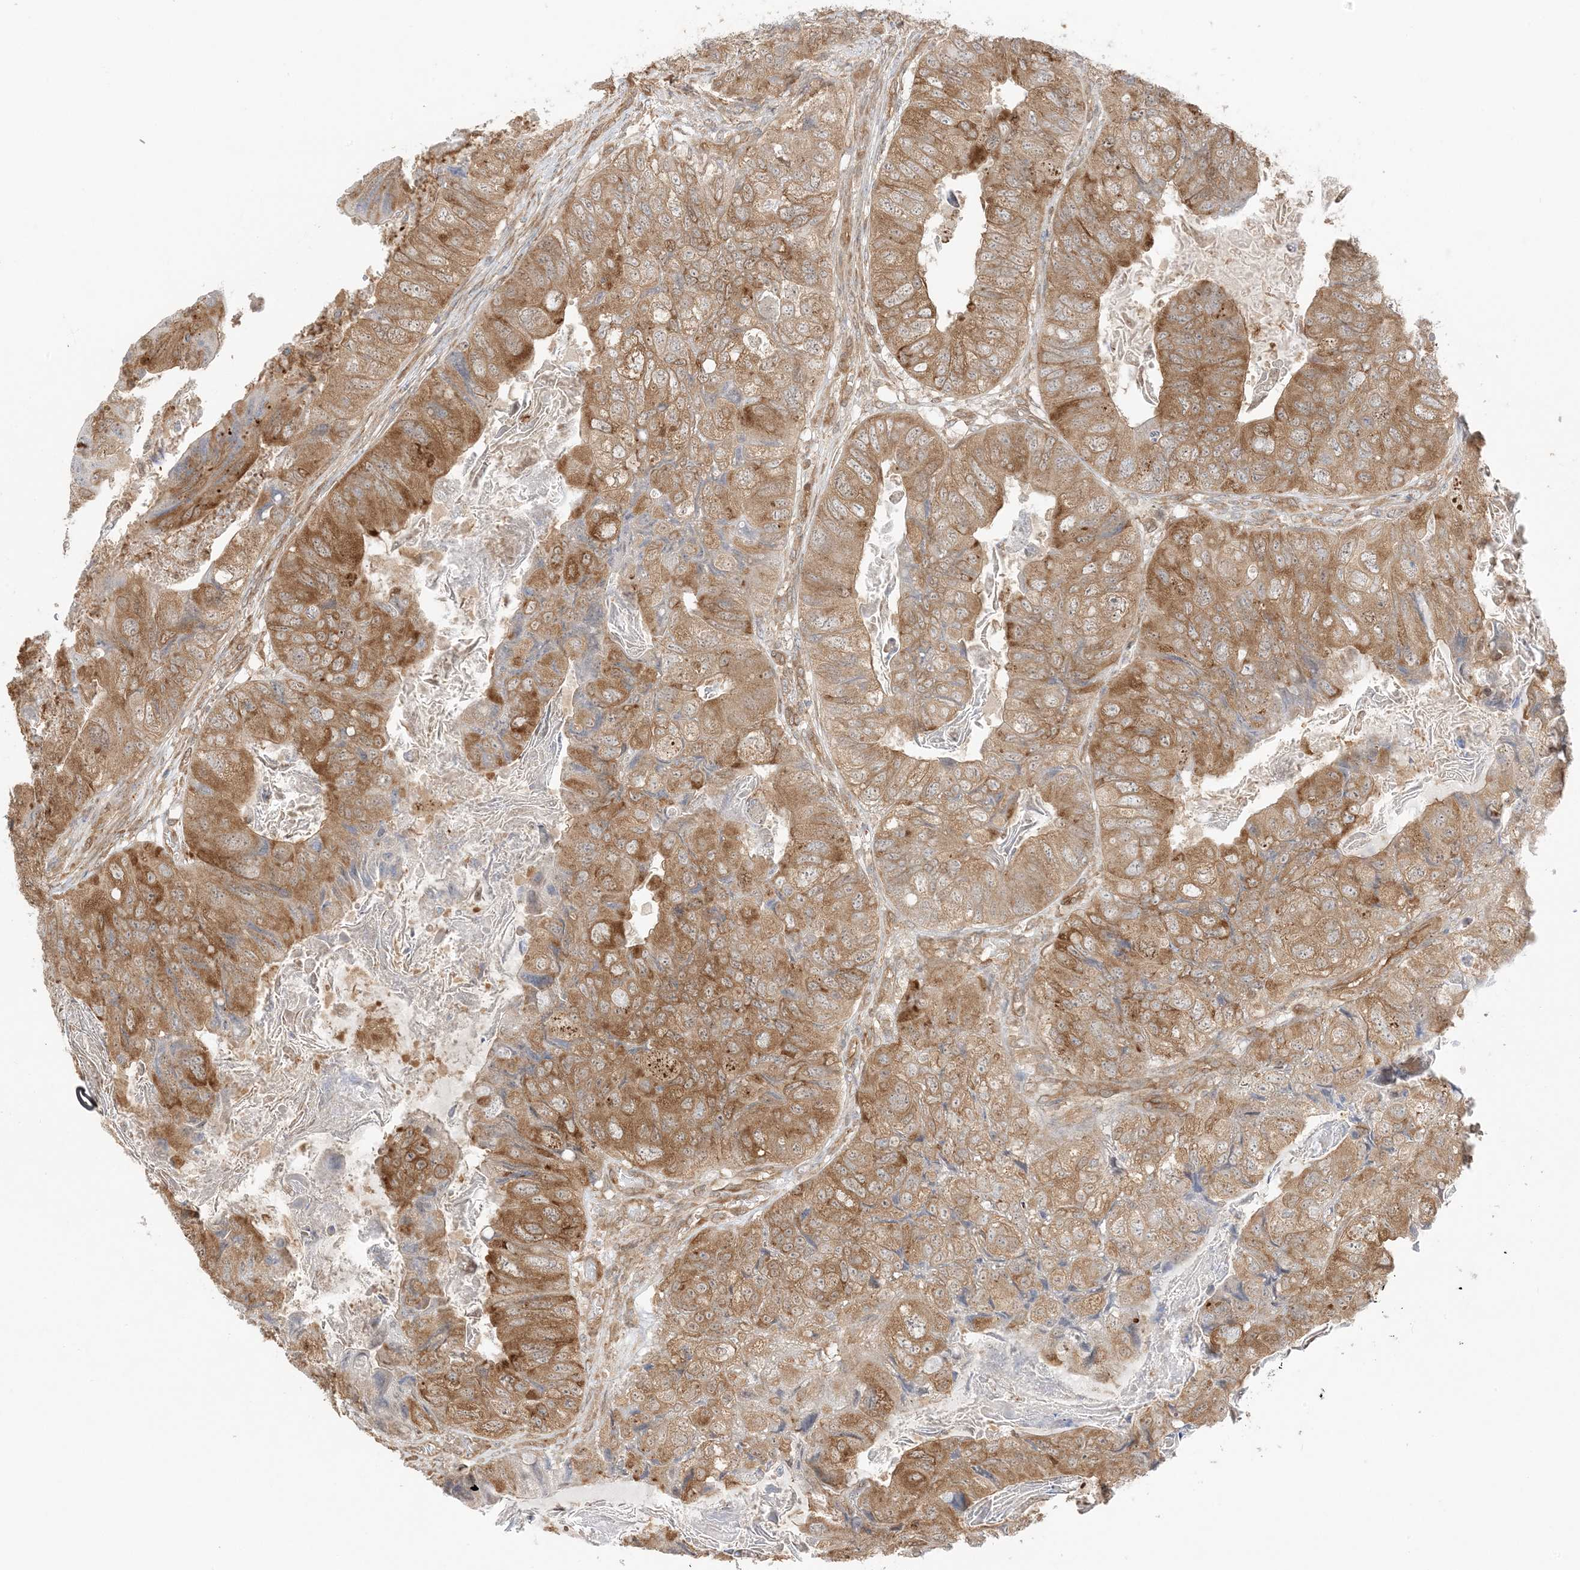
{"staining": {"intensity": "moderate", "quantity": ">75%", "location": "cytoplasmic/membranous"}, "tissue": "colorectal cancer", "cell_type": "Tumor cells", "image_type": "cancer", "snomed": [{"axis": "morphology", "description": "Adenocarcinoma, NOS"}, {"axis": "topography", "description": "Rectum"}], "caption": "Immunohistochemical staining of human colorectal adenocarcinoma displays medium levels of moderate cytoplasmic/membranous positivity in approximately >75% of tumor cells.", "gene": "UBAP2L", "patient": {"sex": "male", "age": 63}}